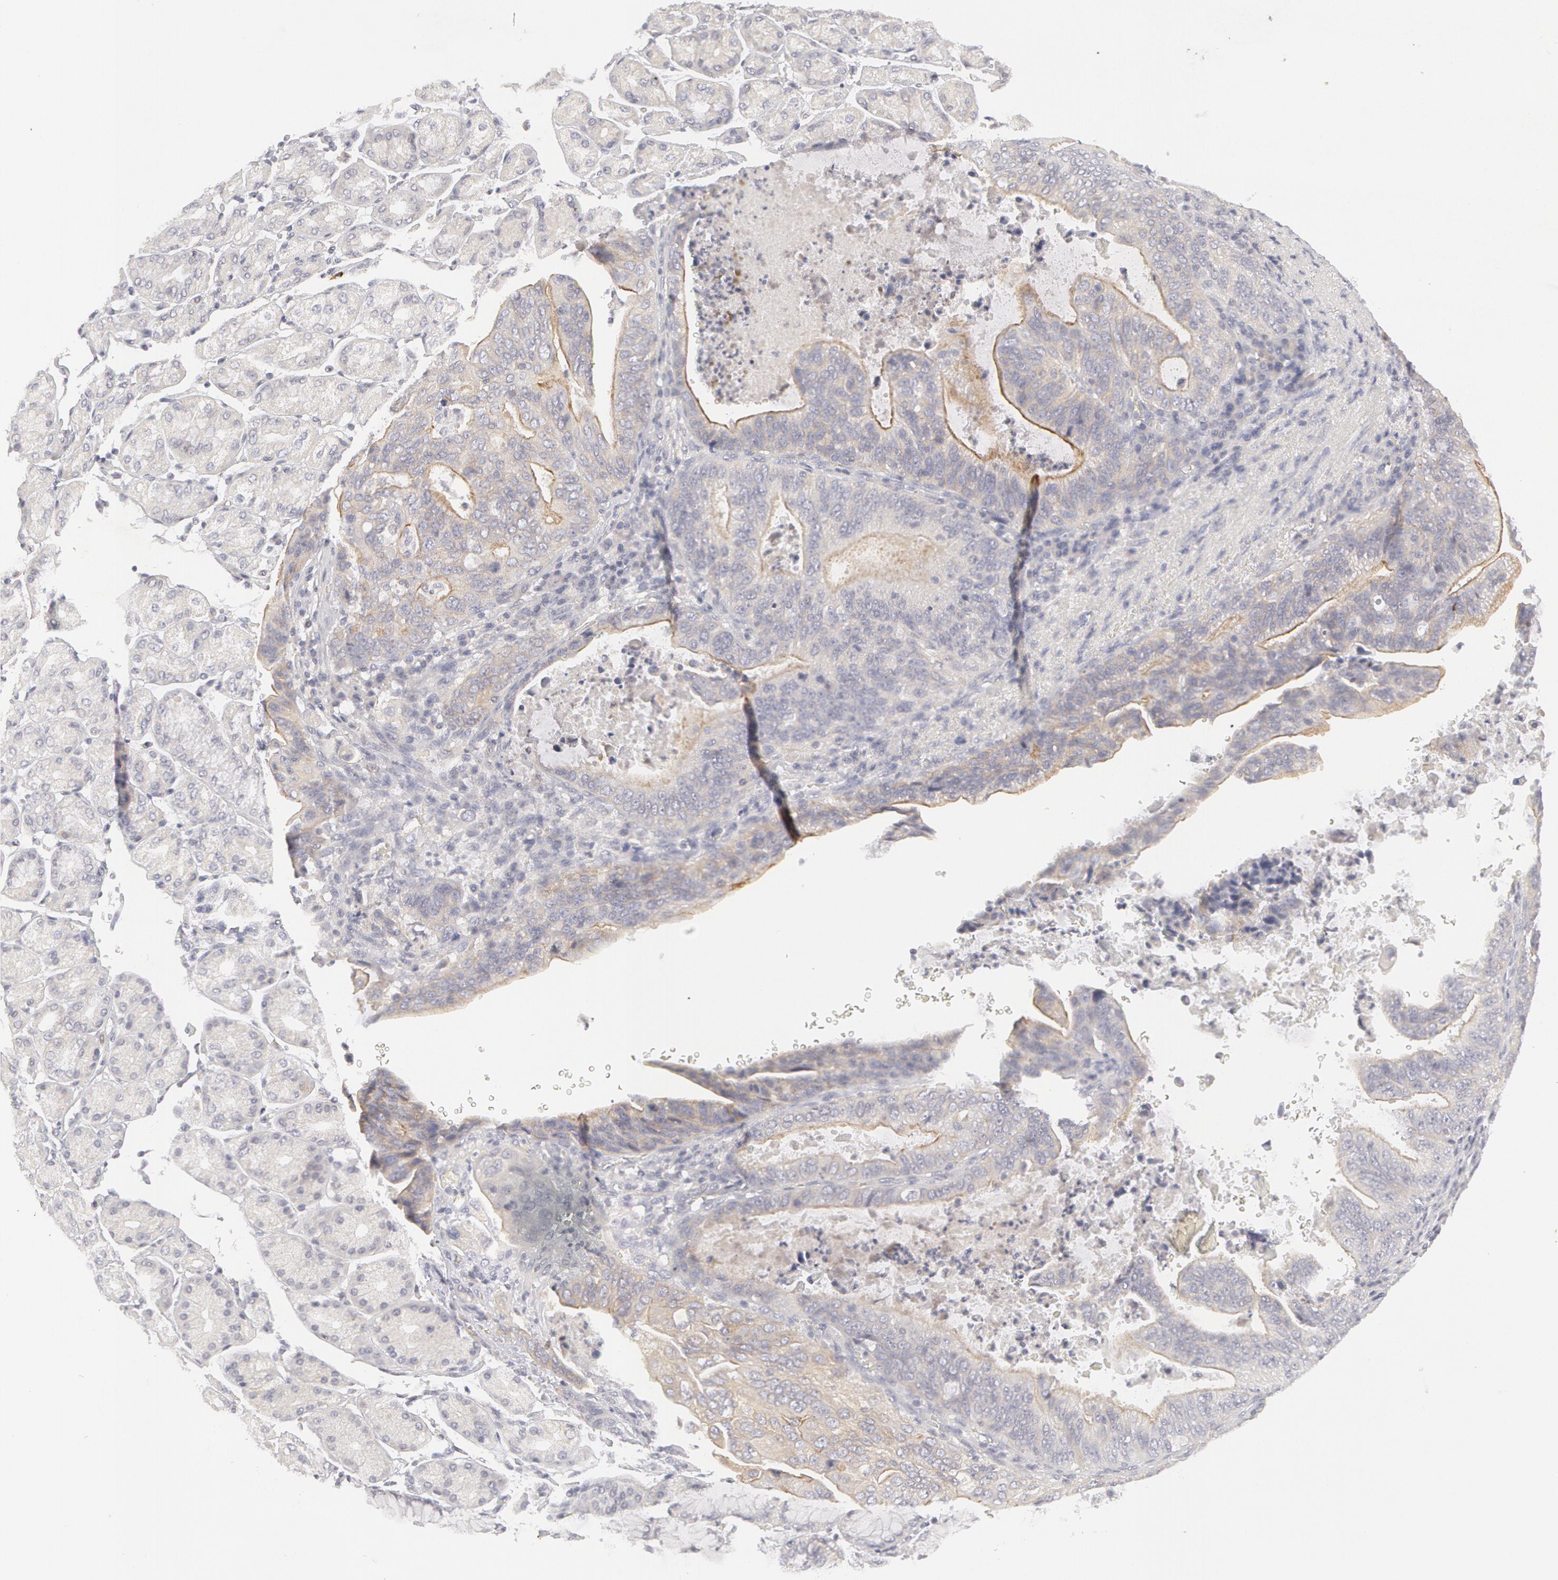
{"staining": {"intensity": "moderate", "quantity": "25%-75%", "location": "cytoplasmic/membranous"}, "tissue": "stomach cancer", "cell_type": "Tumor cells", "image_type": "cancer", "snomed": [{"axis": "morphology", "description": "Adenocarcinoma, NOS"}, {"axis": "topography", "description": "Stomach, upper"}], "caption": "Stomach cancer tissue reveals moderate cytoplasmic/membranous expression in about 25%-75% of tumor cells (DAB IHC with brightfield microscopy, high magnification).", "gene": "ABCB1", "patient": {"sex": "female", "age": 50}}